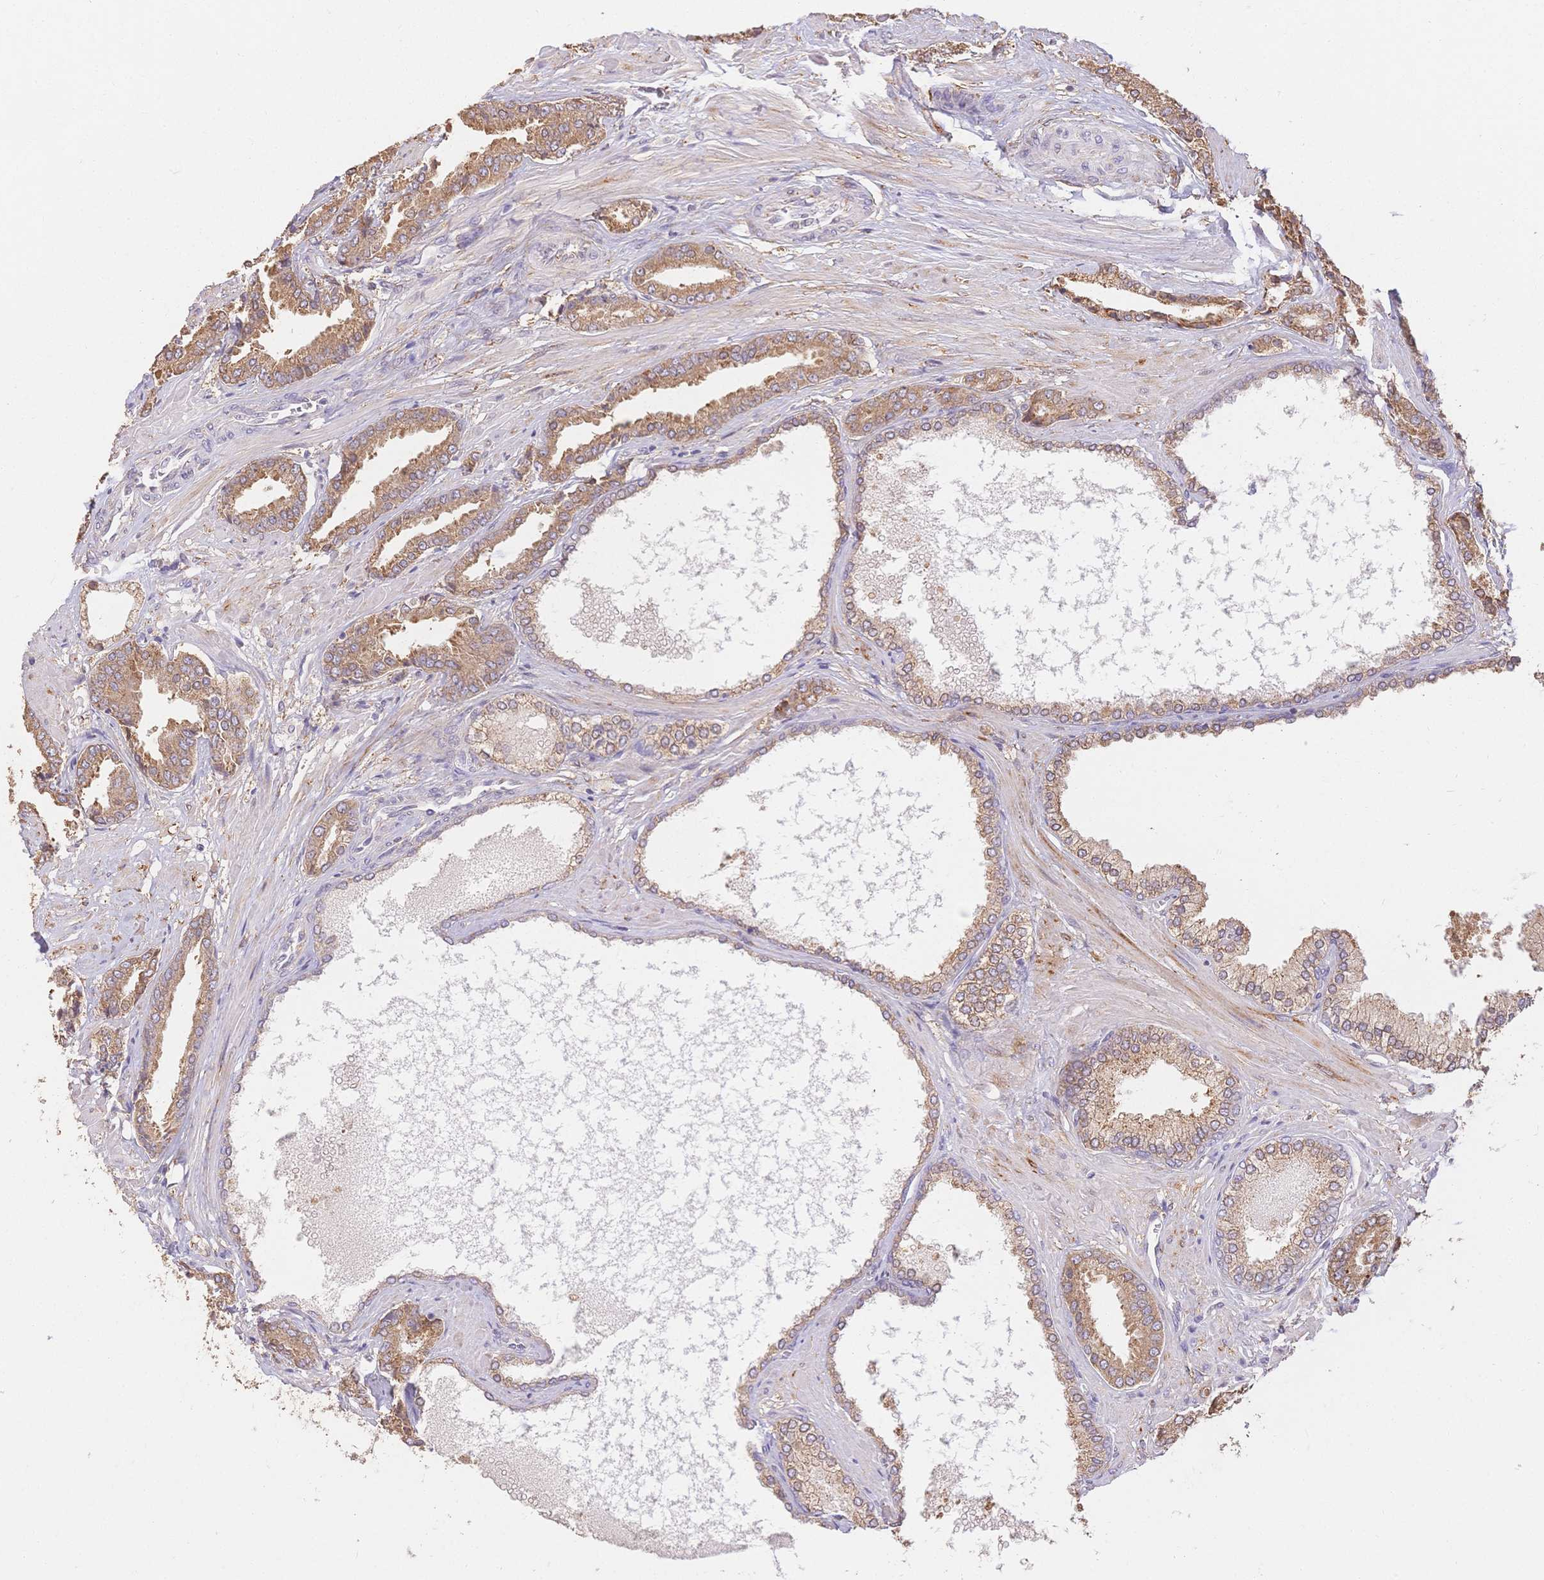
{"staining": {"intensity": "moderate", "quantity": ">75%", "location": "cytoplasmic/membranous"}, "tissue": "prostate cancer", "cell_type": "Tumor cells", "image_type": "cancer", "snomed": [{"axis": "morphology", "description": "Adenocarcinoma, High grade"}, {"axis": "topography", "description": "Prostate"}], "caption": "The histopathology image shows immunohistochemical staining of prostate high-grade adenocarcinoma. There is moderate cytoplasmic/membranous staining is present in approximately >75% of tumor cells.", "gene": "HS3ST5", "patient": {"sex": "male", "age": 56}}